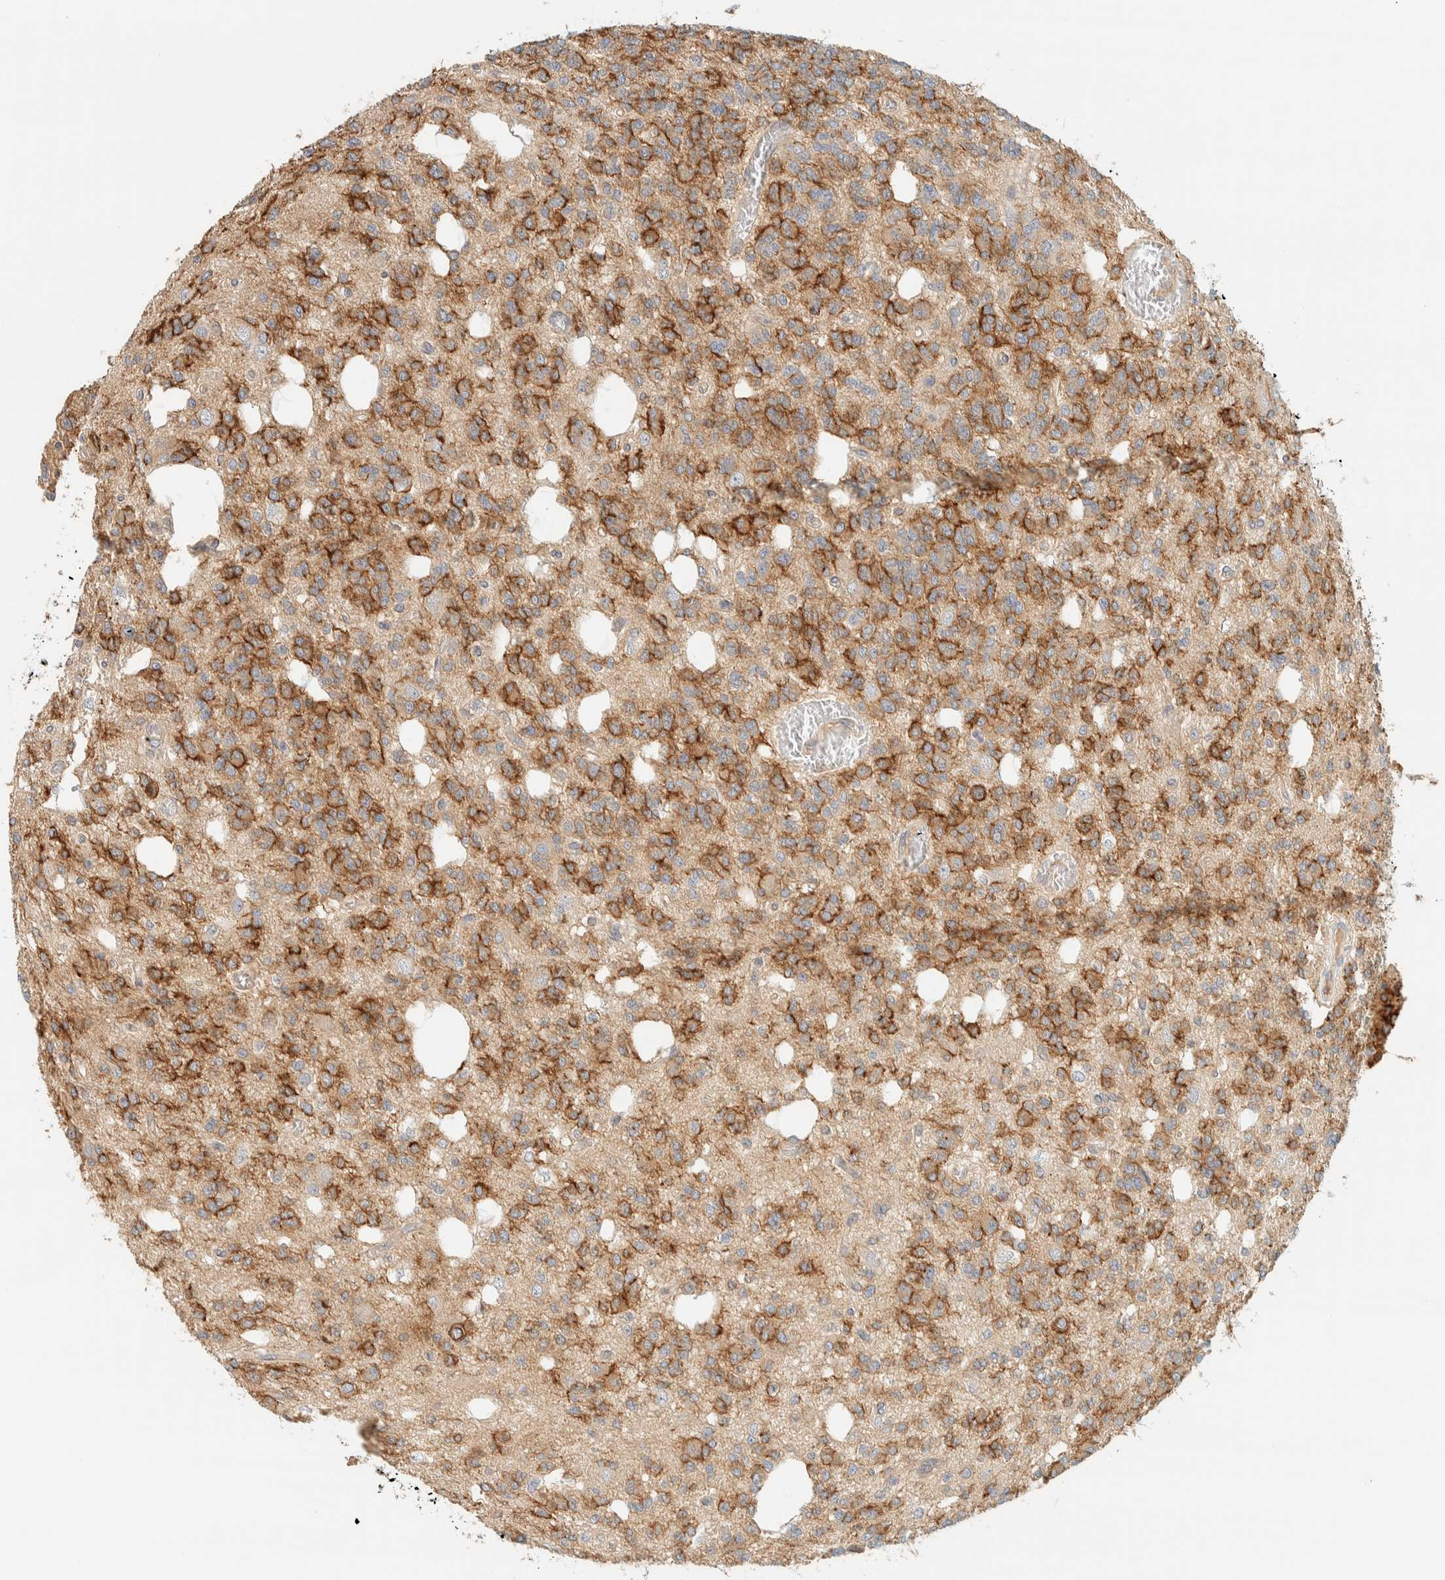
{"staining": {"intensity": "moderate", "quantity": ">75%", "location": "cytoplasmic/membranous"}, "tissue": "glioma", "cell_type": "Tumor cells", "image_type": "cancer", "snomed": [{"axis": "morphology", "description": "Glioma, malignant, Low grade"}, {"axis": "topography", "description": "Brain"}], "caption": "IHC micrograph of neoplastic tissue: glioma stained using immunohistochemistry shows medium levels of moderate protein expression localized specifically in the cytoplasmic/membranous of tumor cells, appearing as a cytoplasmic/membranous brown color.", "gene": "LIMA1", "patient": {"sex": "male", "age": 38}}